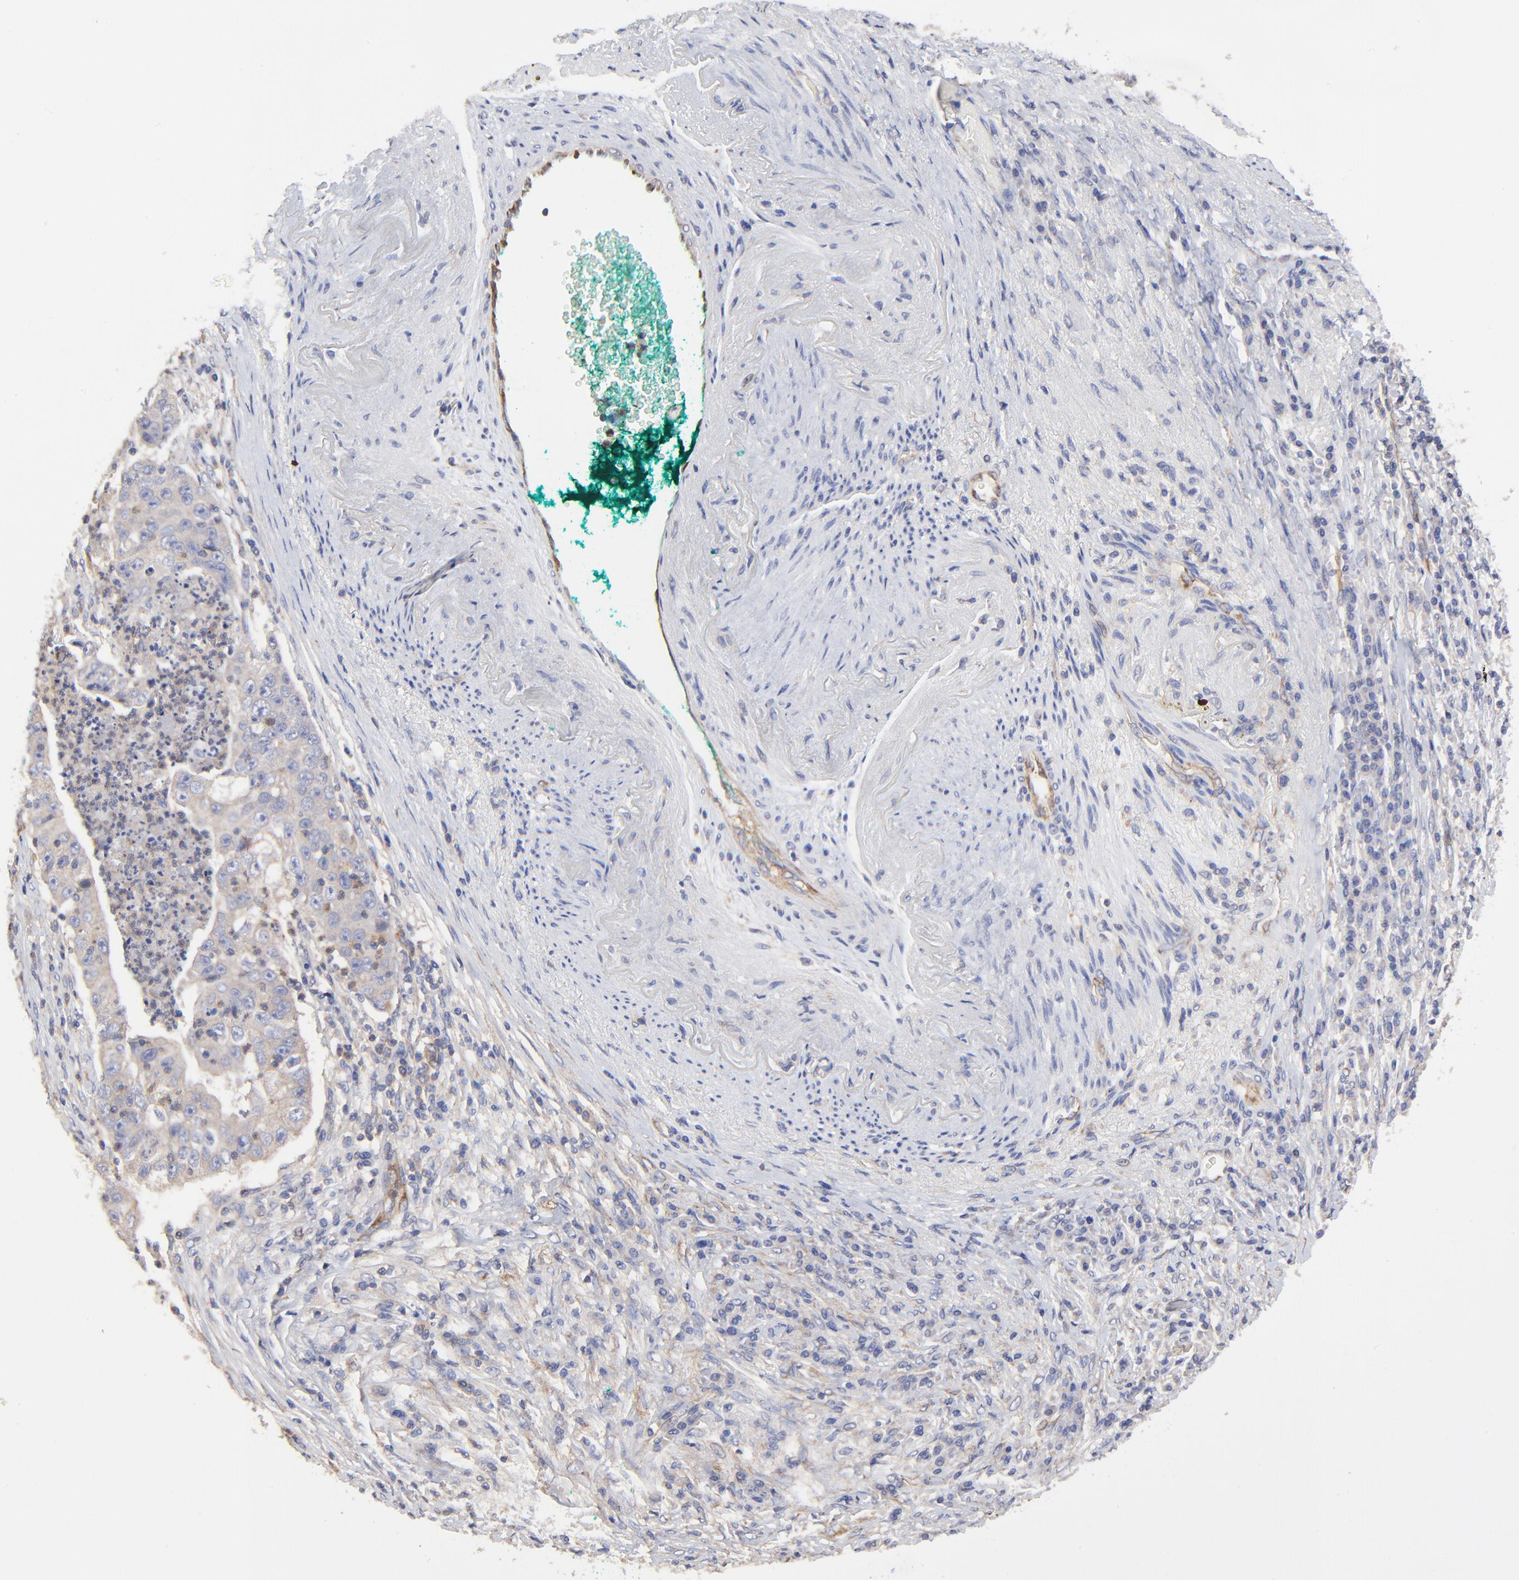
{"staining": {"intensity": "negative", "quantity": "none", "location": "none"}, "tissue": "lung cancer", "cell_type": "Tumor cells", "image_type": "cancer", "snomed": [{"axis": "morphology", "description": "Squamous cell carcinoma, NOS"}, {"axis": "topography", "description": "Lung"}], "caption": "Squamous cell carcinoma (lung) was stained to show a protein in brown. There is no significant expression in tumor cells. (IHC, brightfield microscopy, high magnification).", "gene": "SULF2", "patient": {"sex": "male", "age": 64}}